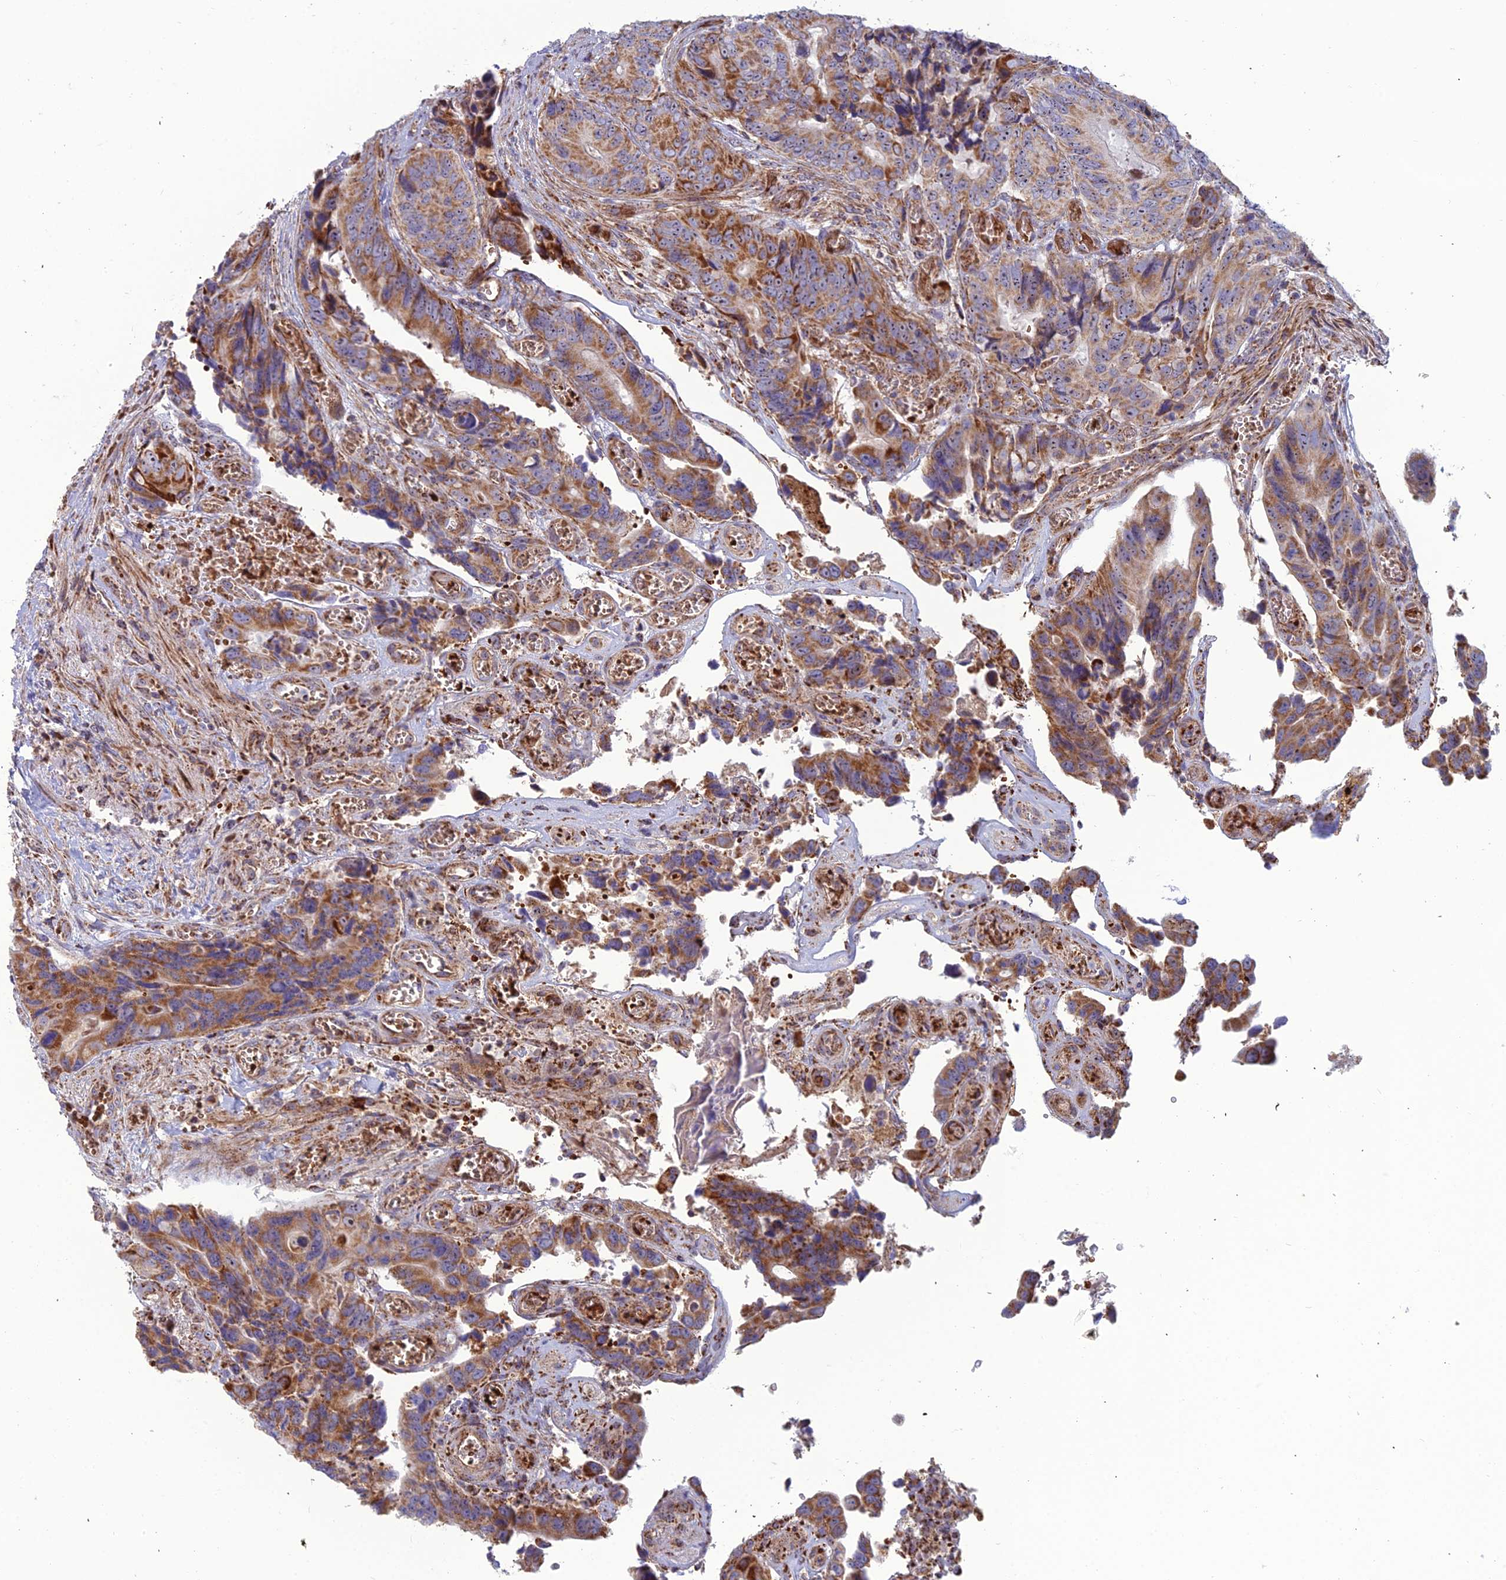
{"staining": {"intensity": "strong", "quantity": ">75%", "location": "cytoplasmic/membranous"}, "tissue": "colorectal cancer", "cell_type": "Tumor cells", "image_type": "cancer", "snomed": [{"axis": "morphology", "description": "Adenocarcinoma, NOS"}, {"axis": "topography", "description": "Colon"}], "caption": "Protein expression analysis of colorectal cancer (adenocarcinoma) displays strong cytoplasmic/membranous staining in about >75% of tumor cells.", "gene": "SLC35F4", "patient": {"sex": "male", "age": 84}}